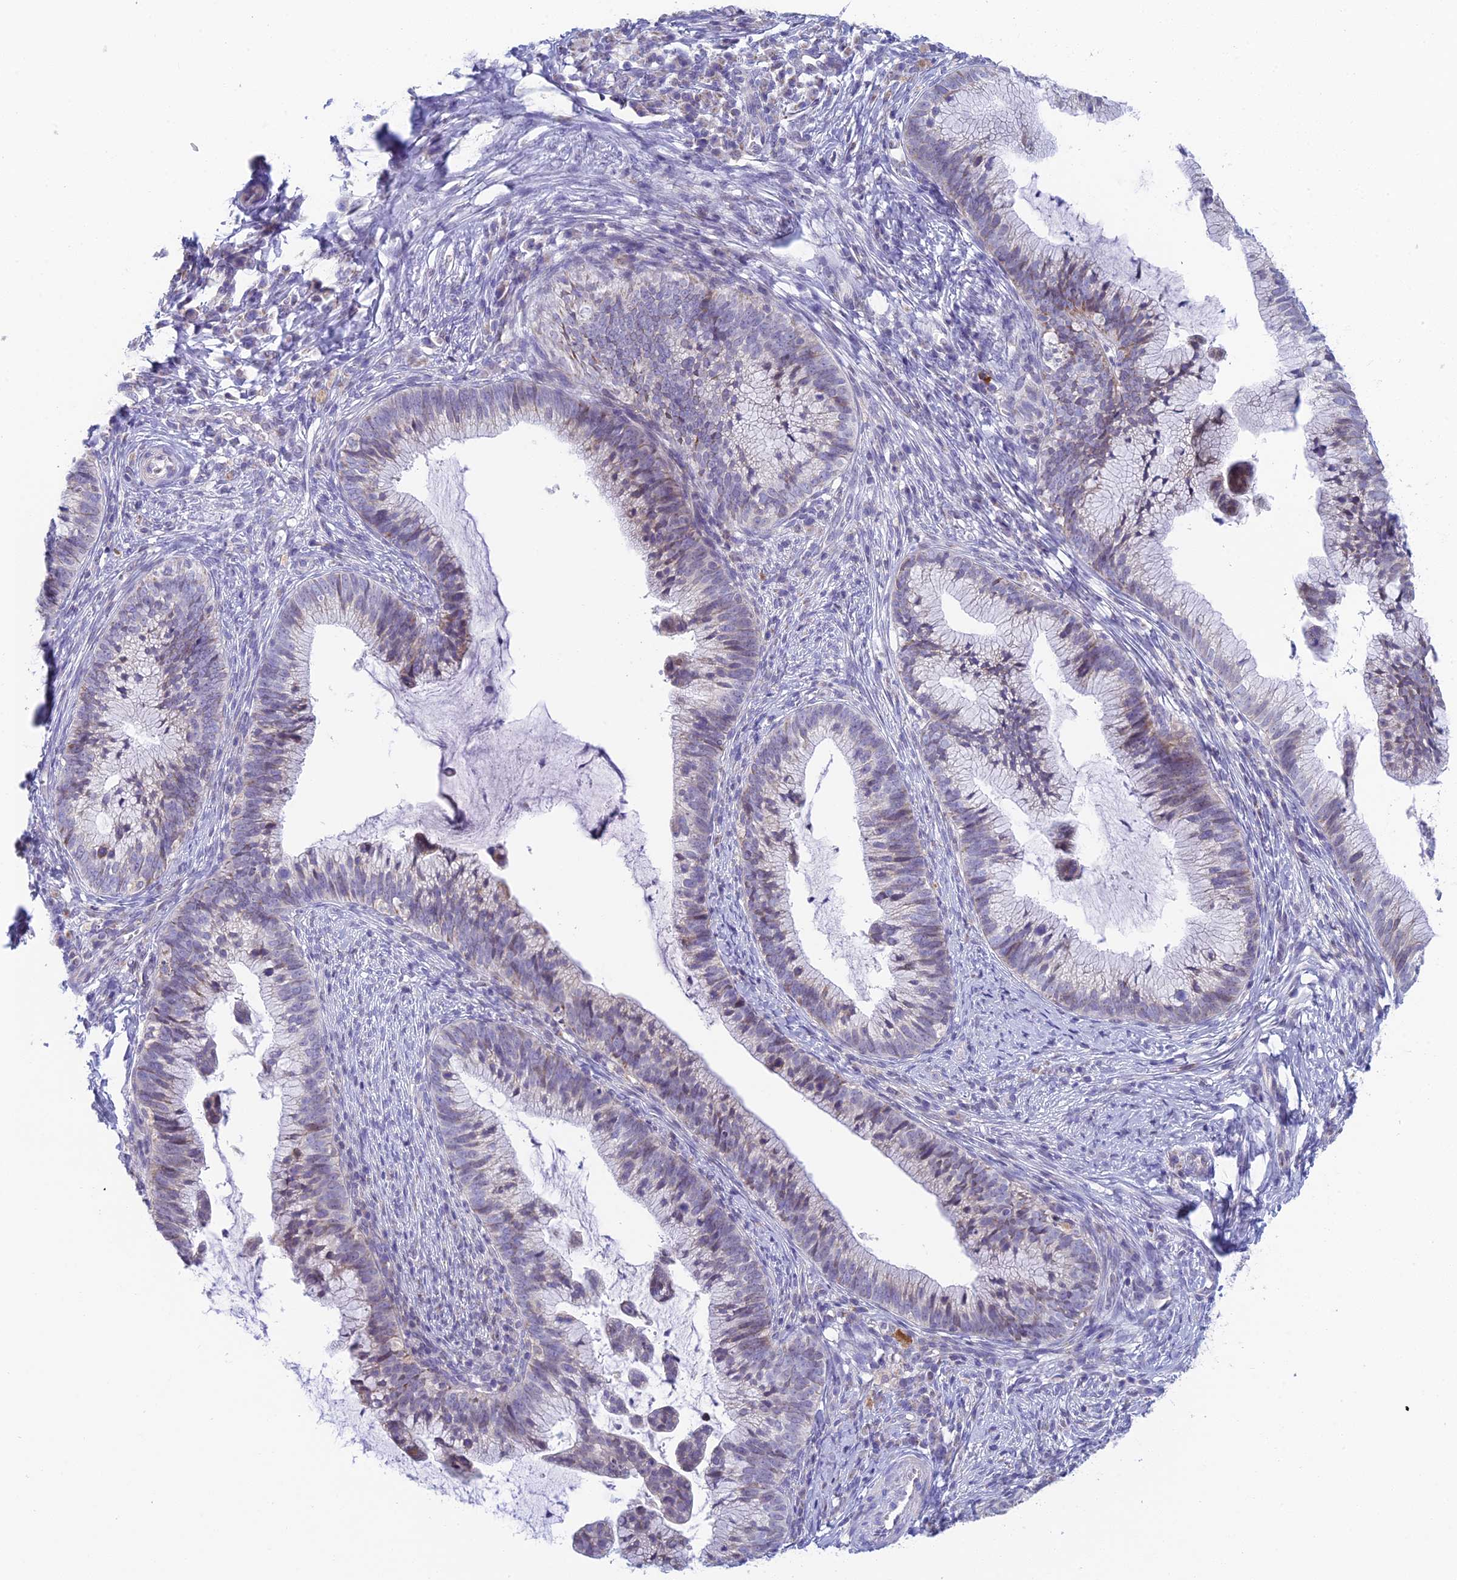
{"staining": {"intensity": "weak", "quantity": "25%-75%", "location": "cytoplasmic/membranous"}, "tissue": "cervical cancer", "cell_type": "Tumor cells", "image_type": "cancer", "snomed": [{"axis": "morphology", "description": "Adenocarcinoma, NOS"}, {"axis": "topography", "description": "Cervix"}], "caption": "Immunohistochemical staining of human cervical adenocarcinoma displays weak cytoplasmic/membranous protein staining in approximately 25%-75% of tumor cells. The protein is shown in brown color, while the nuclei are stained blue.", "gene": "REXO5", "patient": {"sex": "female", "age": 36}}